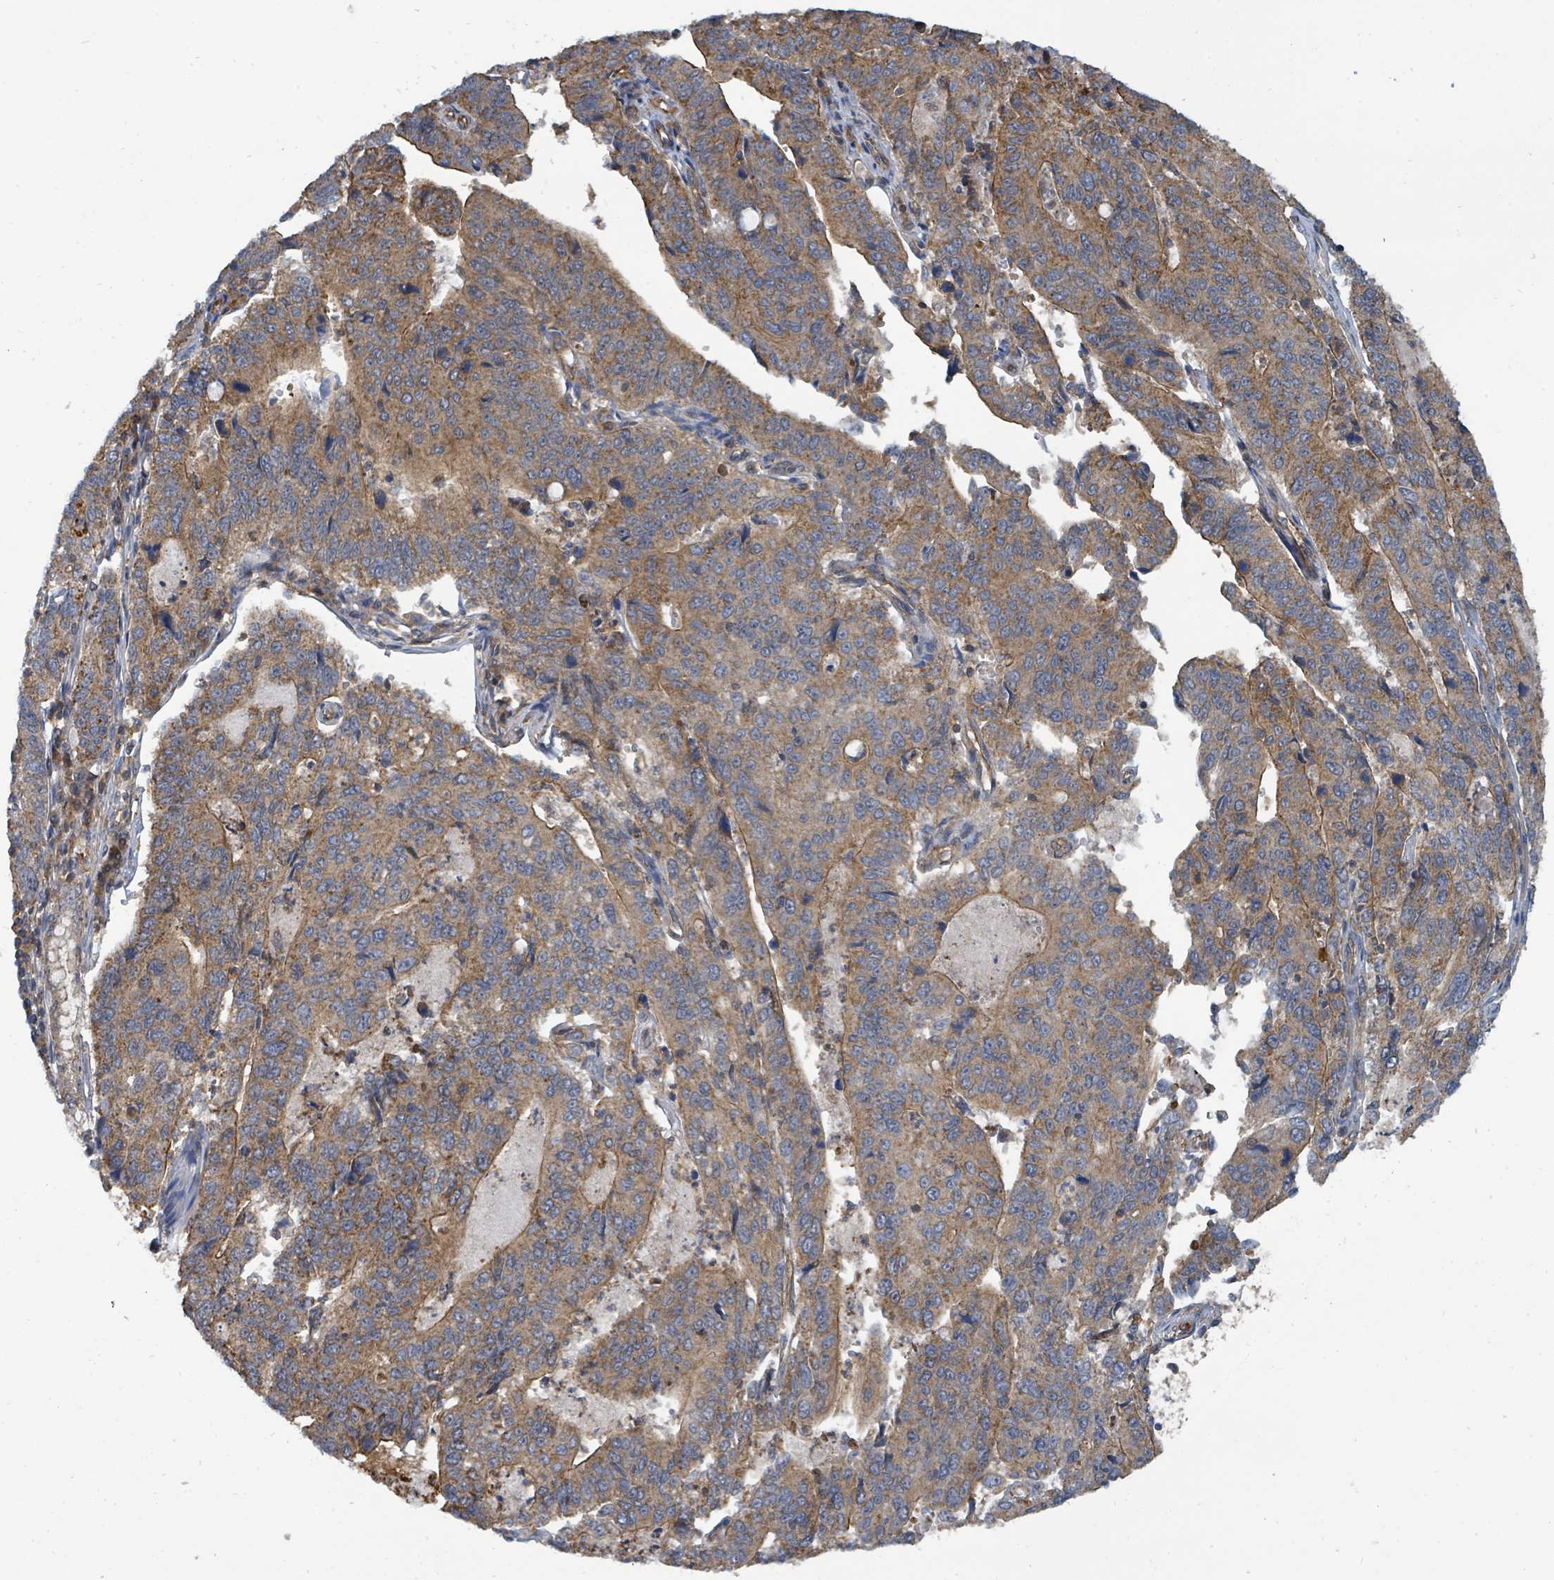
{"staining": {"intensity": "moderate", "quantity": ">75%", "location": "cytoplasmic/membranous"}, "tissue": "stomach cancer", "cell_type": "Tumor cells", "image_type": "cancer", "snomed": [{"axis": "morphology", "description": "Adenocarcinoma, NOS"}, {"axis": "topography", "description": "Stomach"}], "caption": "Stomach adenocarcinoma stained with immunohistochemistry (IHC) demonstrates moderate cytoplasmic/membranous staining in approximately >75% of tumor cells.", "gene": "BOLA2B", "patient": {"sex": "male", "age": 59}}